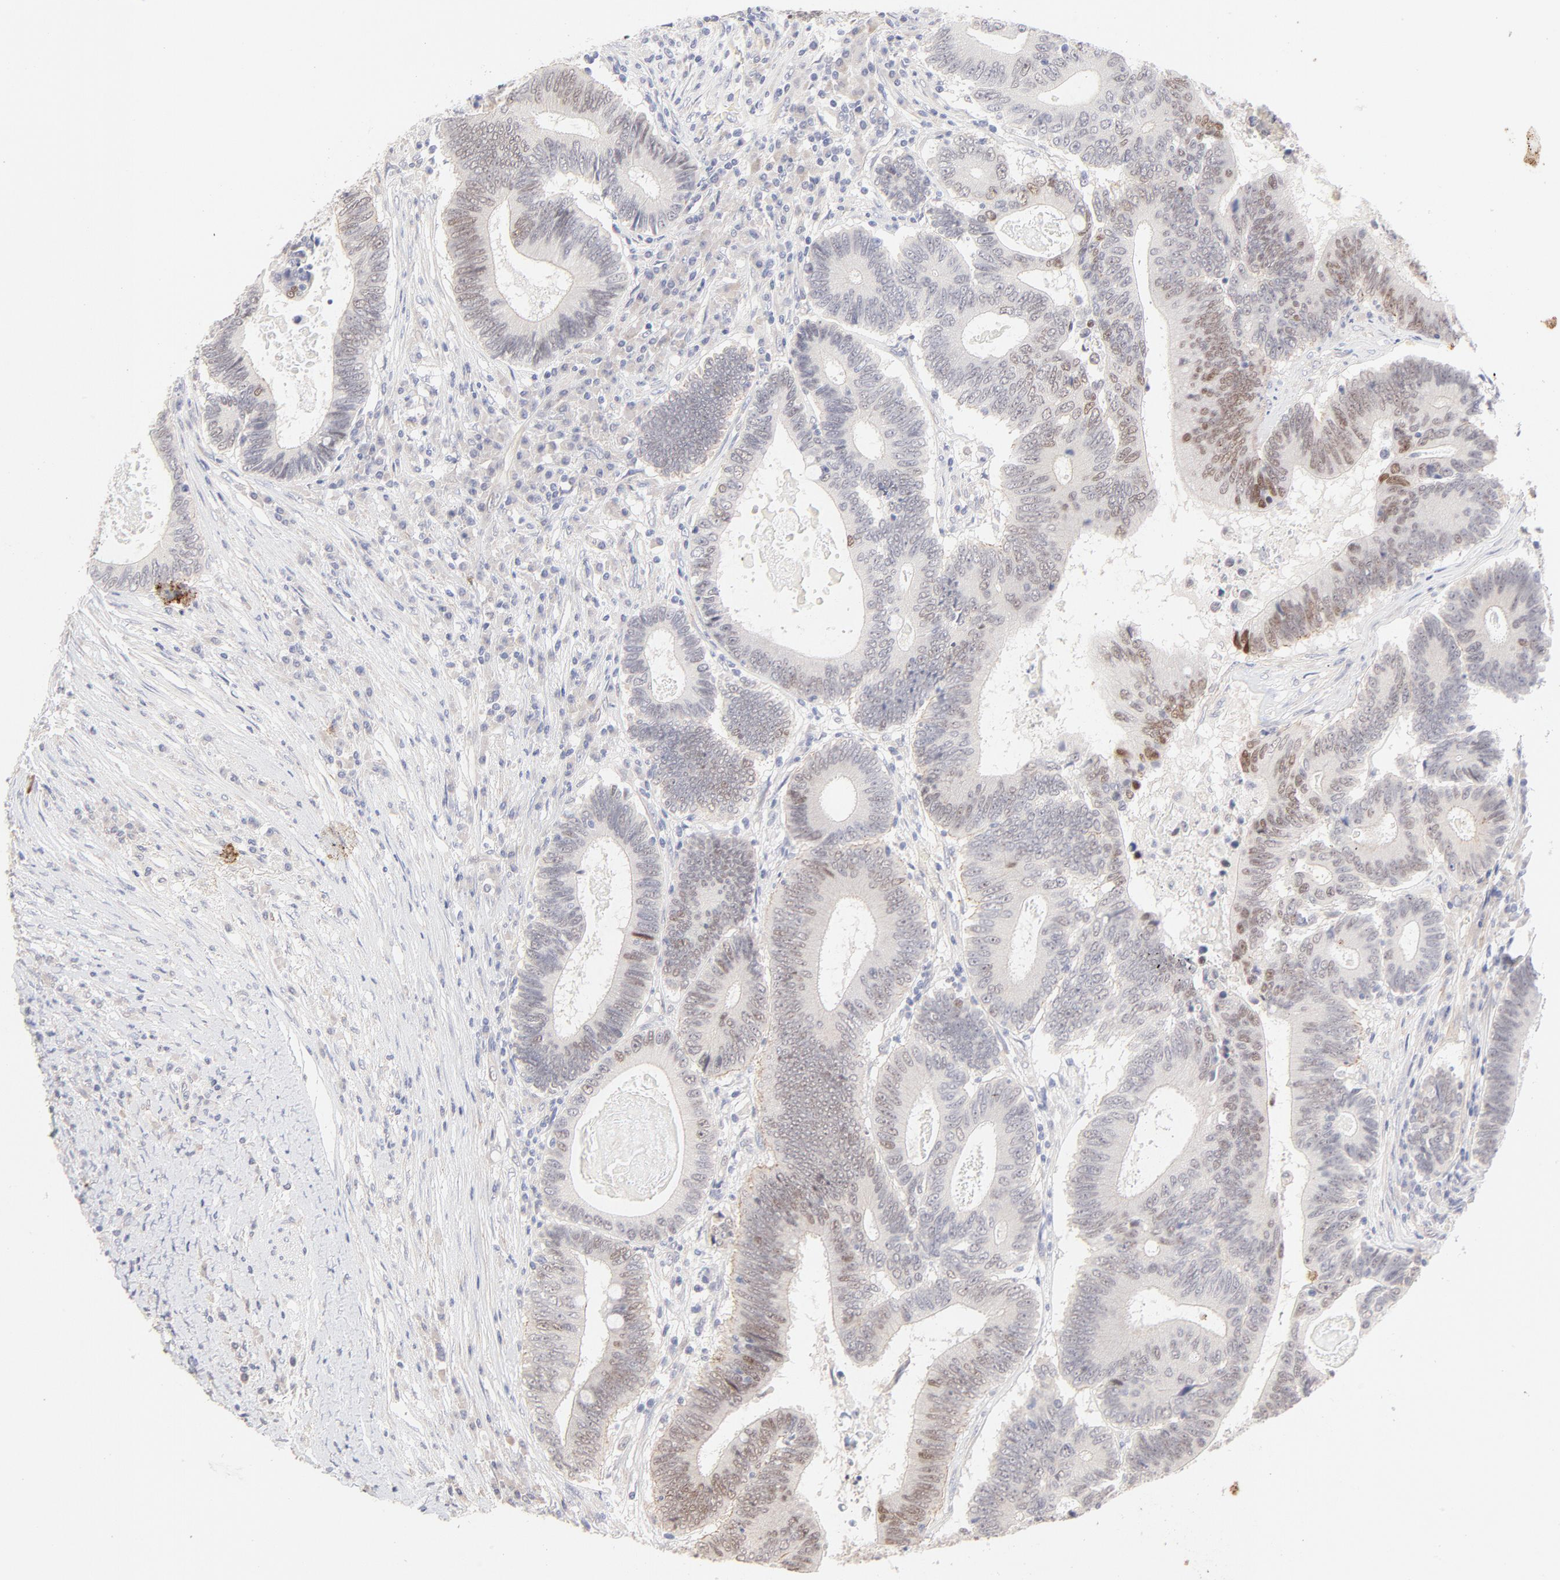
{"staining": {"intensity": "weak", "quantity": "25%-75%", "location": "nuclear"}, "tissue": "colorectal cancer", "cell_type": "Tumor cells", "image_type": "cancer", "snomed": [{"axis": "morphology", "description": "Adenocarcinoma, NOS"}, {"axis": "topography", "description": "Colon"}], "caption": "Weak nuclear protein positivity is seen in about 25%-75% of tumor cells in colorectal cancer. (Brightfield microscopy of DAB IHC at high magnification).", "gene": "ELF3", "patient": {"sex": "female", "age": 78}}